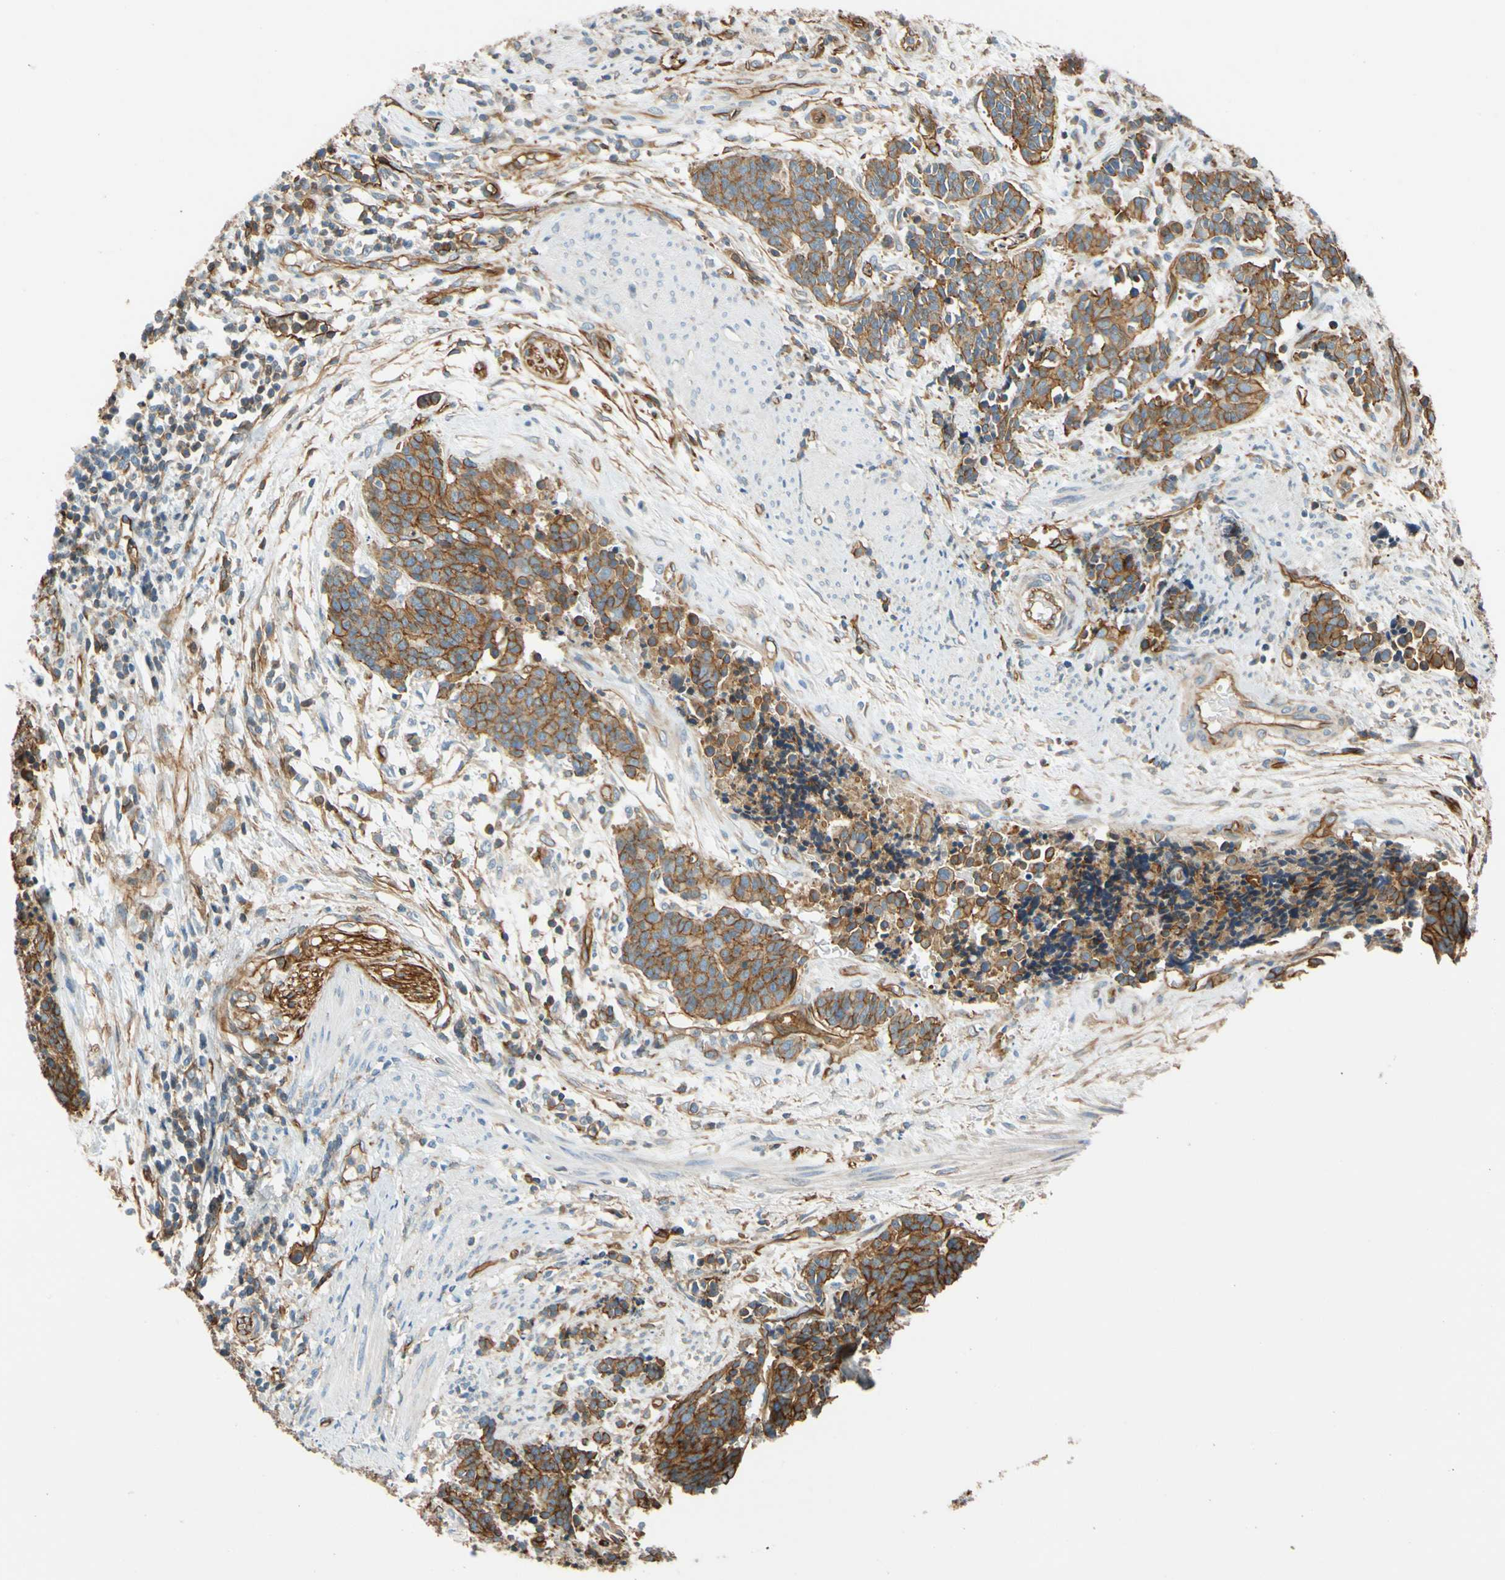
{"staining": {"intensity": "moderate", "quantity": ">75%", "location": "cytoplasmic/membranous"}, "tissue": "cervical cancer", "cell_type": "Tumor cells", "image_type": "cancer", "snomed": [{"axis": "morphology", "description": "Squamous cell carcinoma, NOS"}, {"axis": "topography", "description": "Cervix"}], "caption": "Brown immunohistochemical staining in squamous cell carcinoma (cervical) displays moderate cytoplasmic/membranous expression in approximately >75% of tumor cells. The staining is performed using DAB (3,3'-diaminobenzidine) brown chromogen to label protein expression. The nuclei are counter-stained blue using hematoxylin.", "gene": "SPTAN1", "patient": {"sex": "female", "age": 35}}